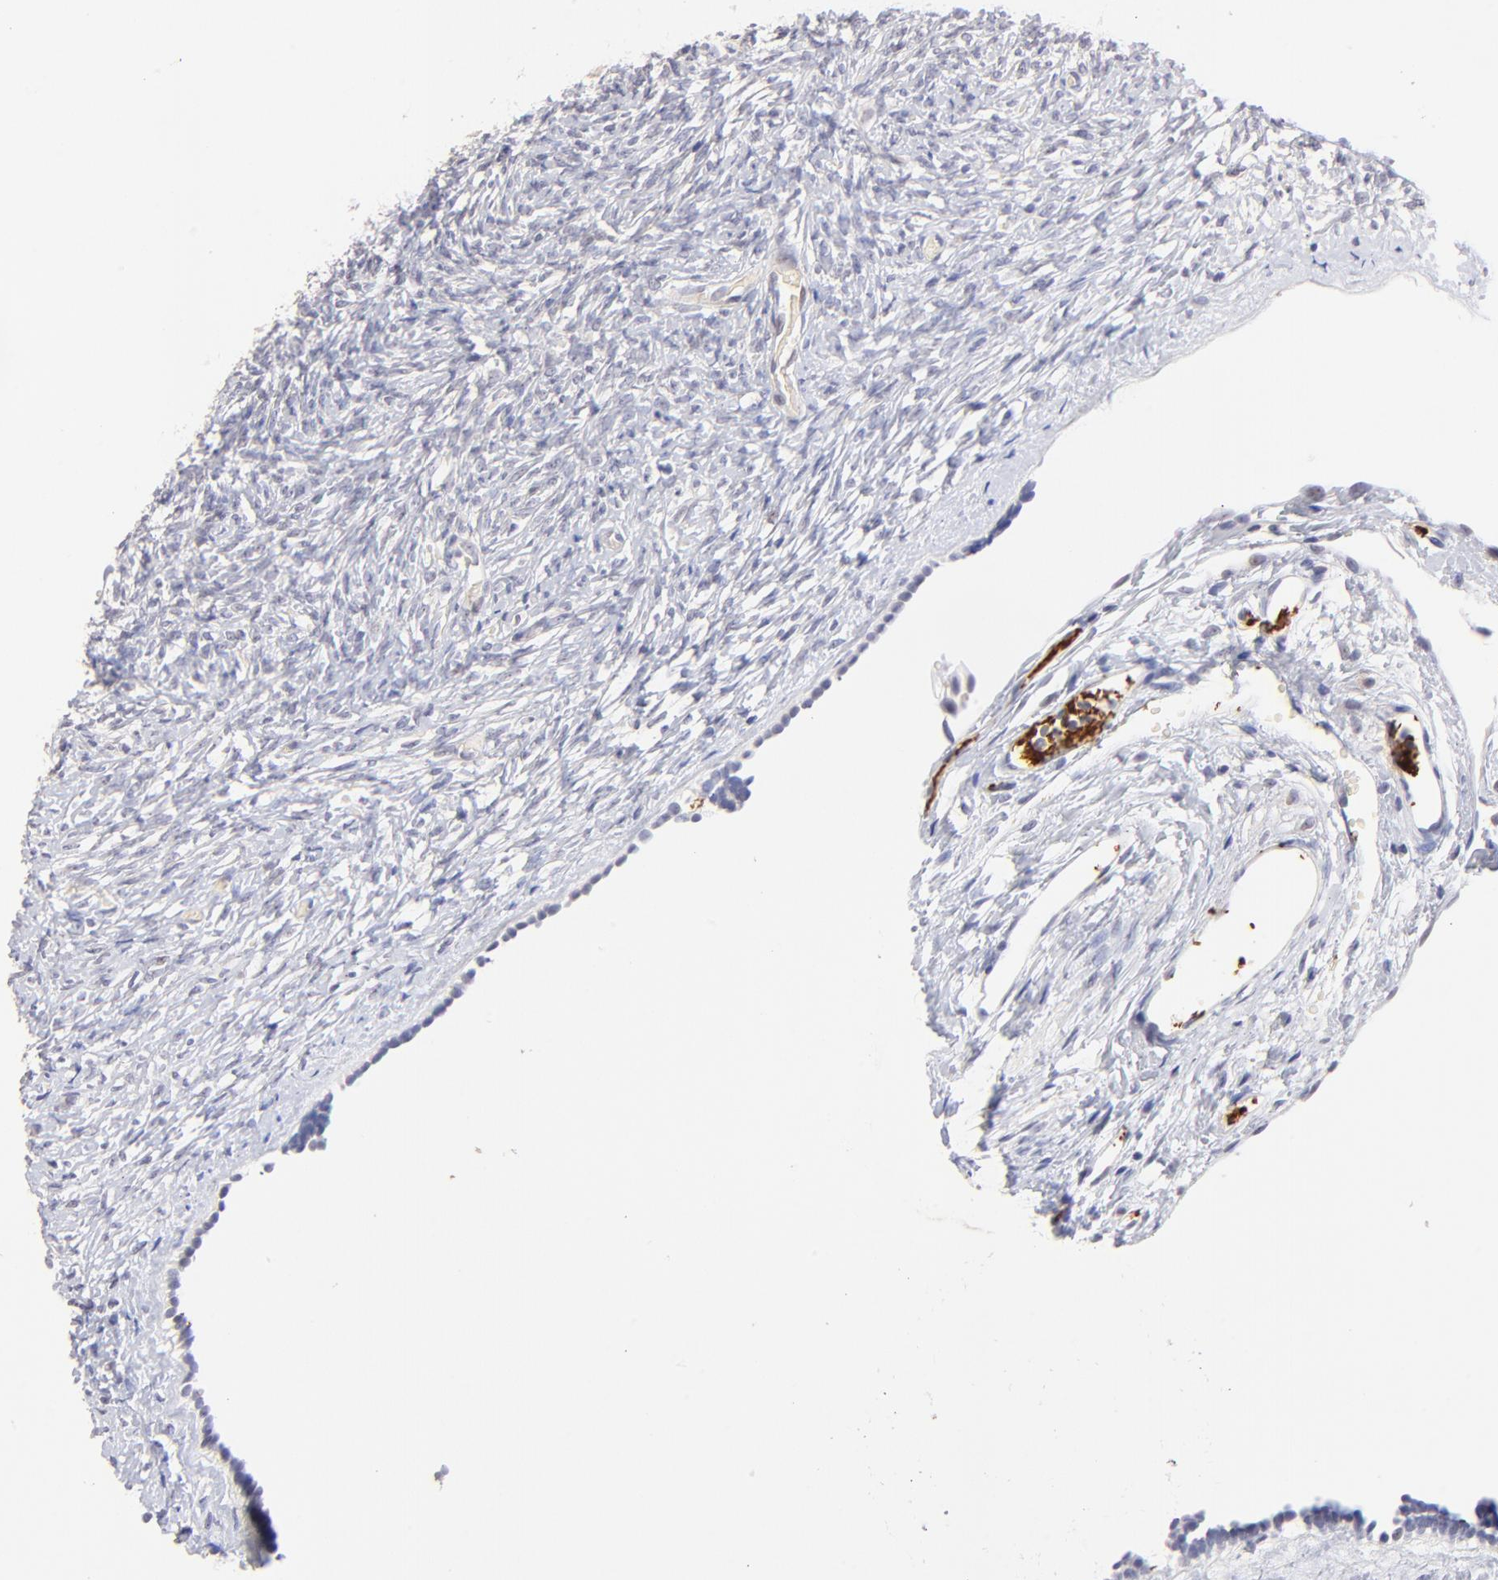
{"staining": {"intensity": "negative", "quantity": "none", "location": "none"}, "tissue": "ovary", "cell_type": "Ovarian stroma cells", "image_type": "normal", "snomed": [{"axis": "morphology", "description": "Normal tissue, NOS"}, {"axis": "topography", "description": "Ovary"}], "caption": "Ovary stained for a protein using immunohistochemistry demonstrates no positivity ovarian stroma cells.", "gene": "ZNF155", "patient": {"sex": "female", "age": 35}}